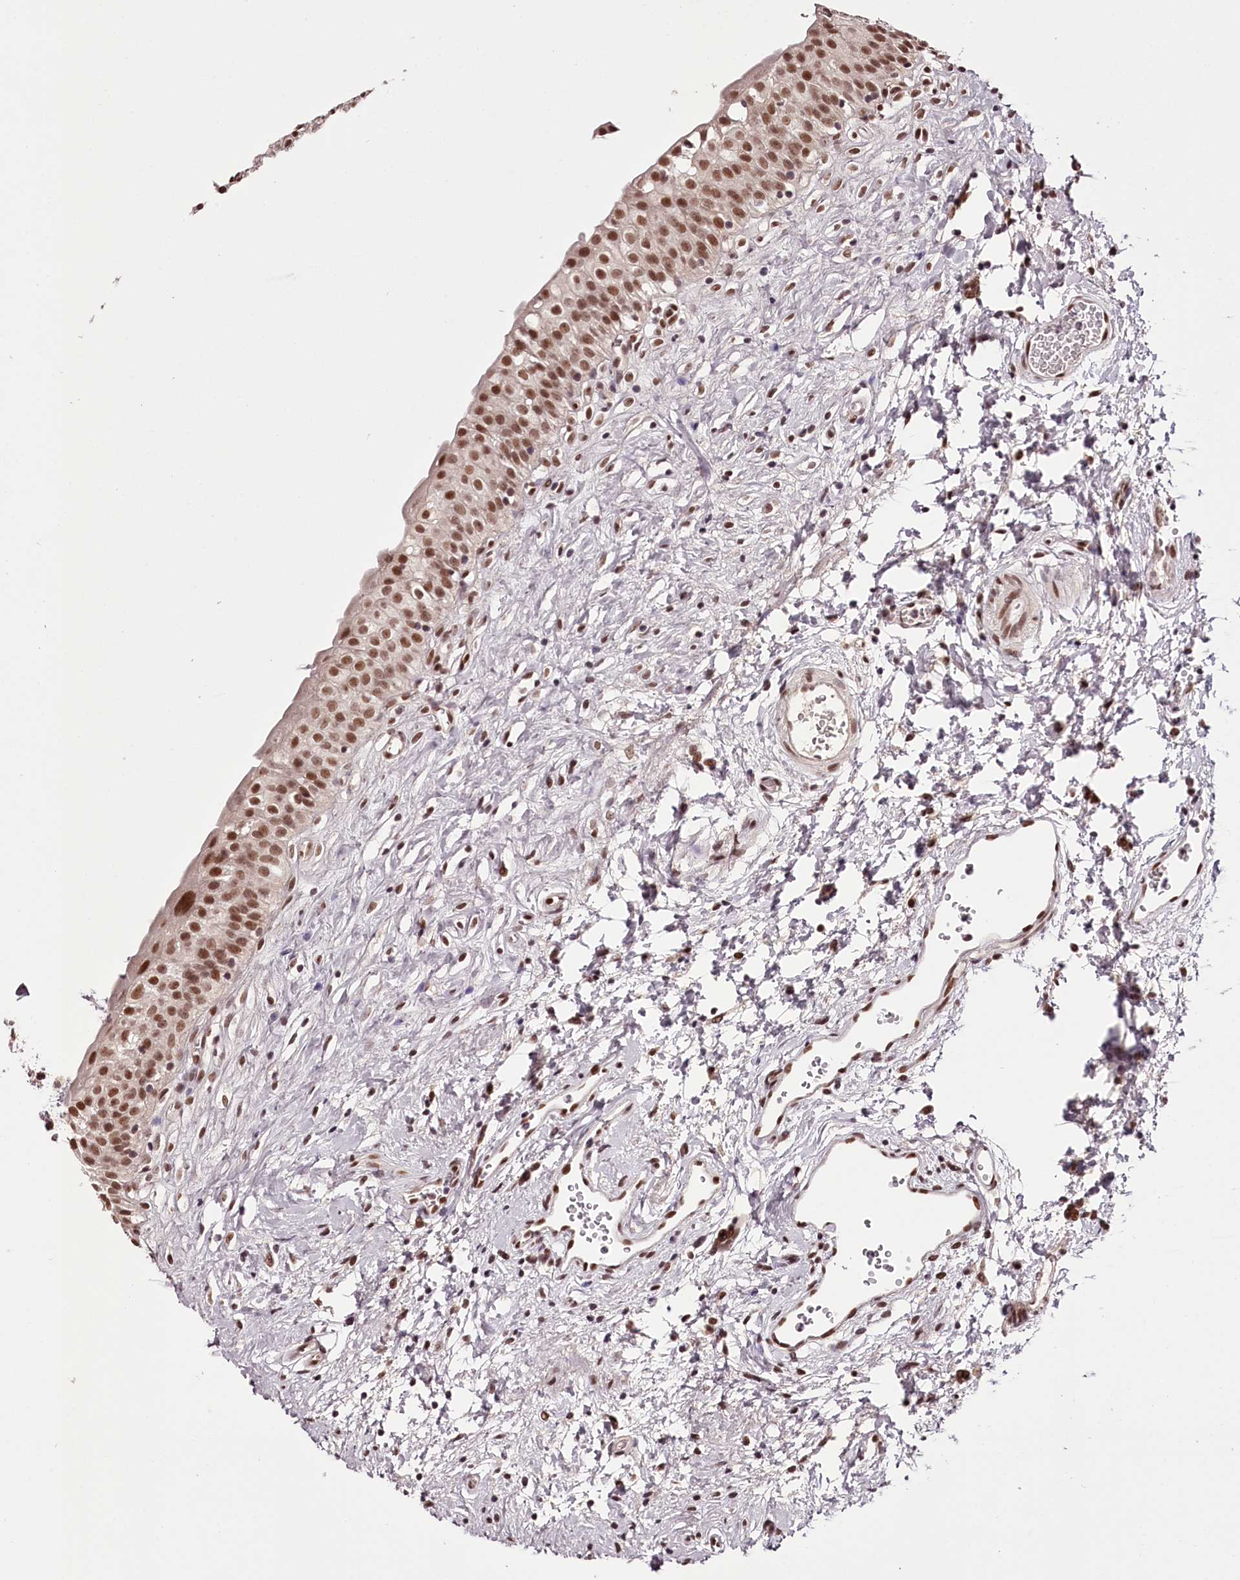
{"staining": {"intensity": "moderate", "quantity": ">75%", "location": "nuclear"}, "tissue": "urinary bladder", "cell_type": "Urothelial cells", "image_type": "normal", "snomed": [{"axis": "morphology", "description": "Normal tissue, NOS"}, {"axis": "topography", "description": "Urinary bladder"}], "caption": "A high-resolution photomicrograph shows immunohistochemistry (IHC) staining of unremarkable urinary bladder, which reveals moderate nuclear positivity in about >75% of urothelial cells. (Brightfield microscopy of DAB IHC at high magnification).", "gene": "TTC33", "patient": {"sex": "male", "age": 51}}